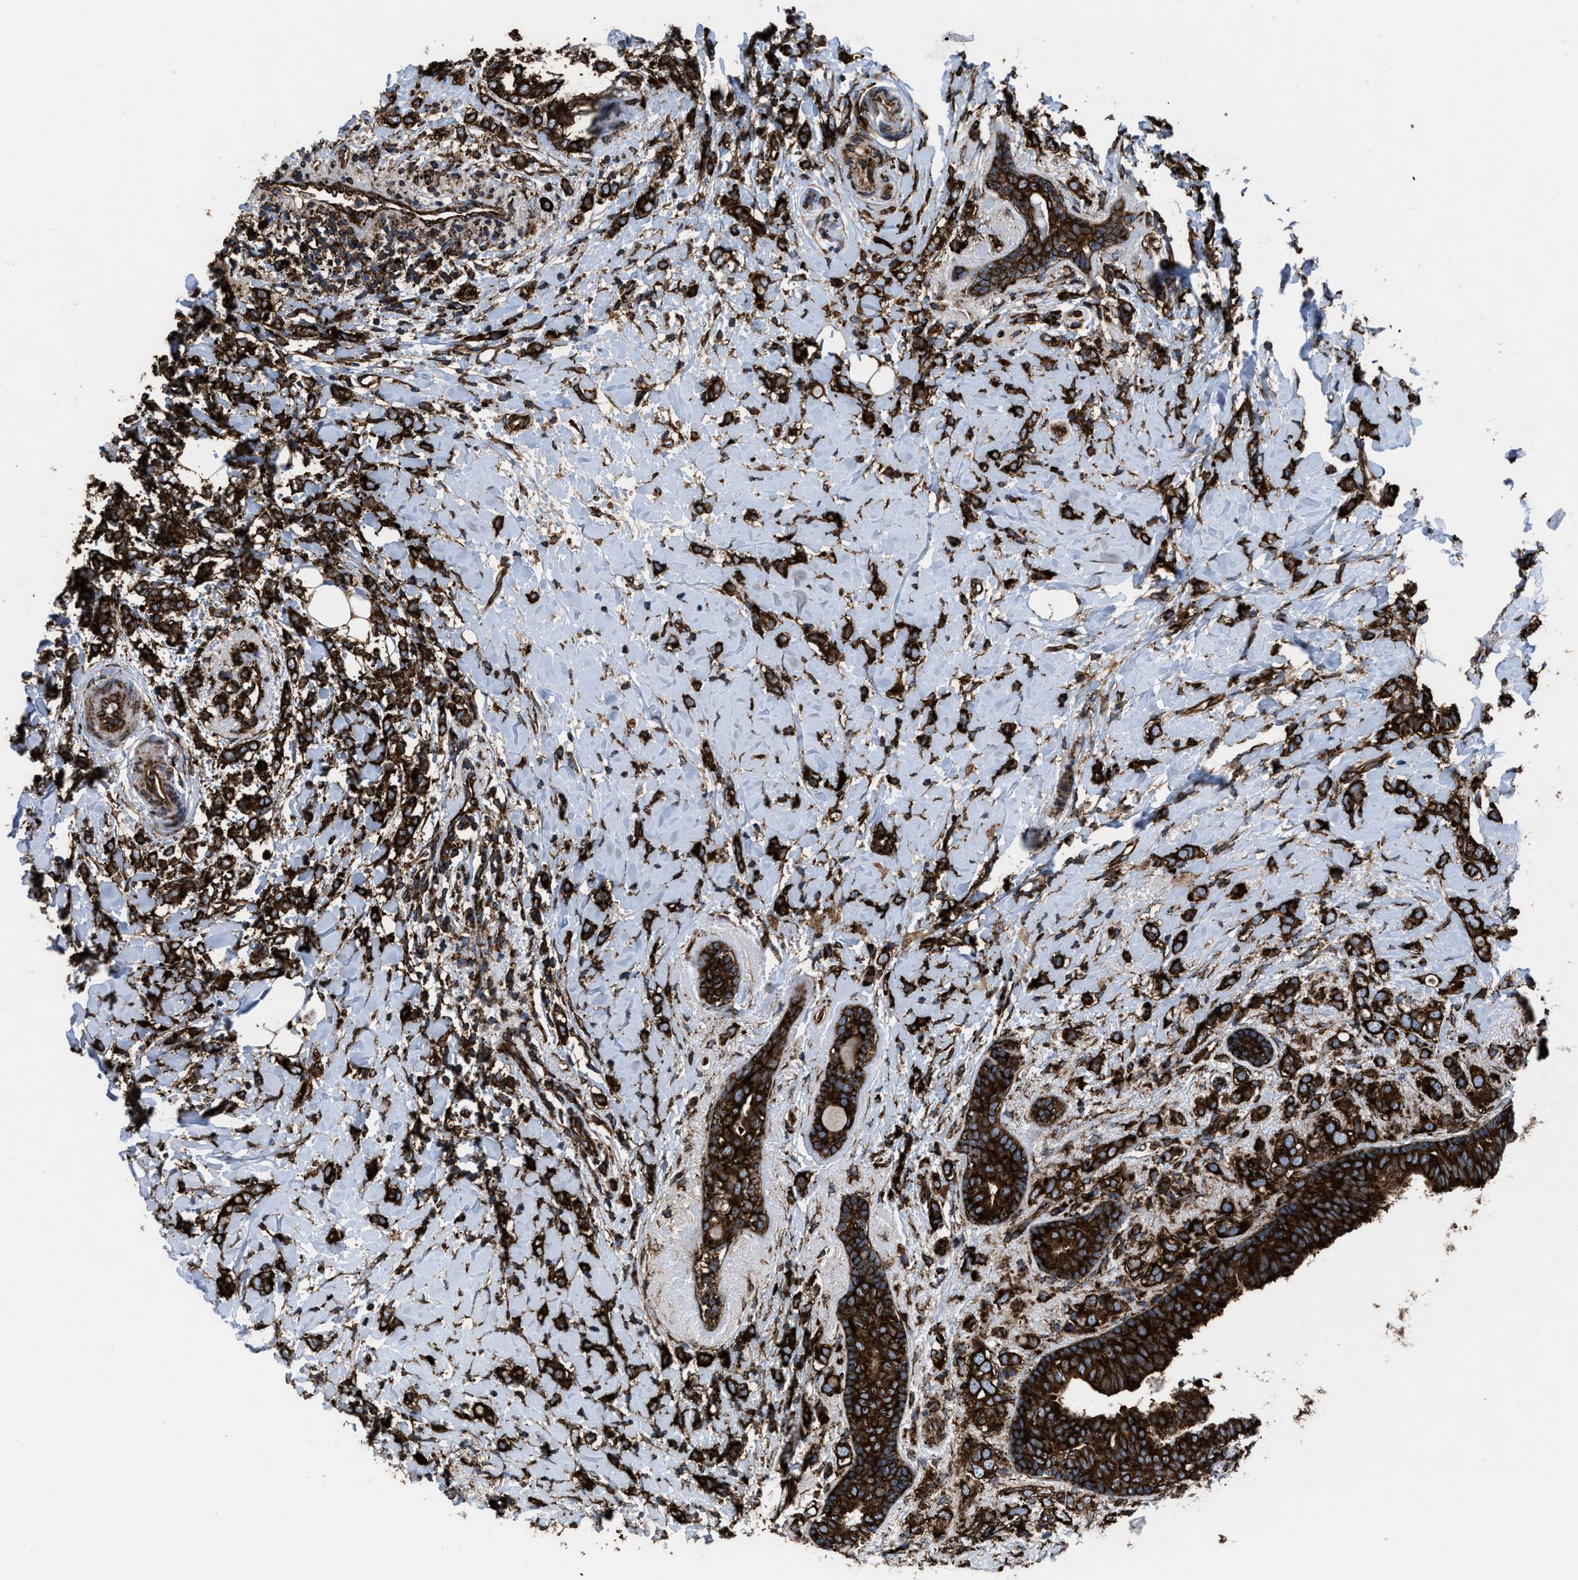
{"staining": {"intensity": "strong", "quantity": ">75%", "location": "cytoplasmic/membranous"}, "tissue": "breast cancer", "cell_type": "Tumor cells", "image_type": "cancer", "snomed": [{"axis": "morphology", "description": "Normal tissue, NOS"}, {"axis": "morphology", "description": "Lobular carcinoma"}, {"axis": "topography", "description": "Breast"}], "caption": "A histopathology image showing strong cytoplasmic/membranous staining in approximately >75% of tumor cells in breast lobular carcinoma, as visualized by brown immunohistochemical staining.", "gene": "CAPRIN1", "patient": {"sex": "female", "age": 47}}